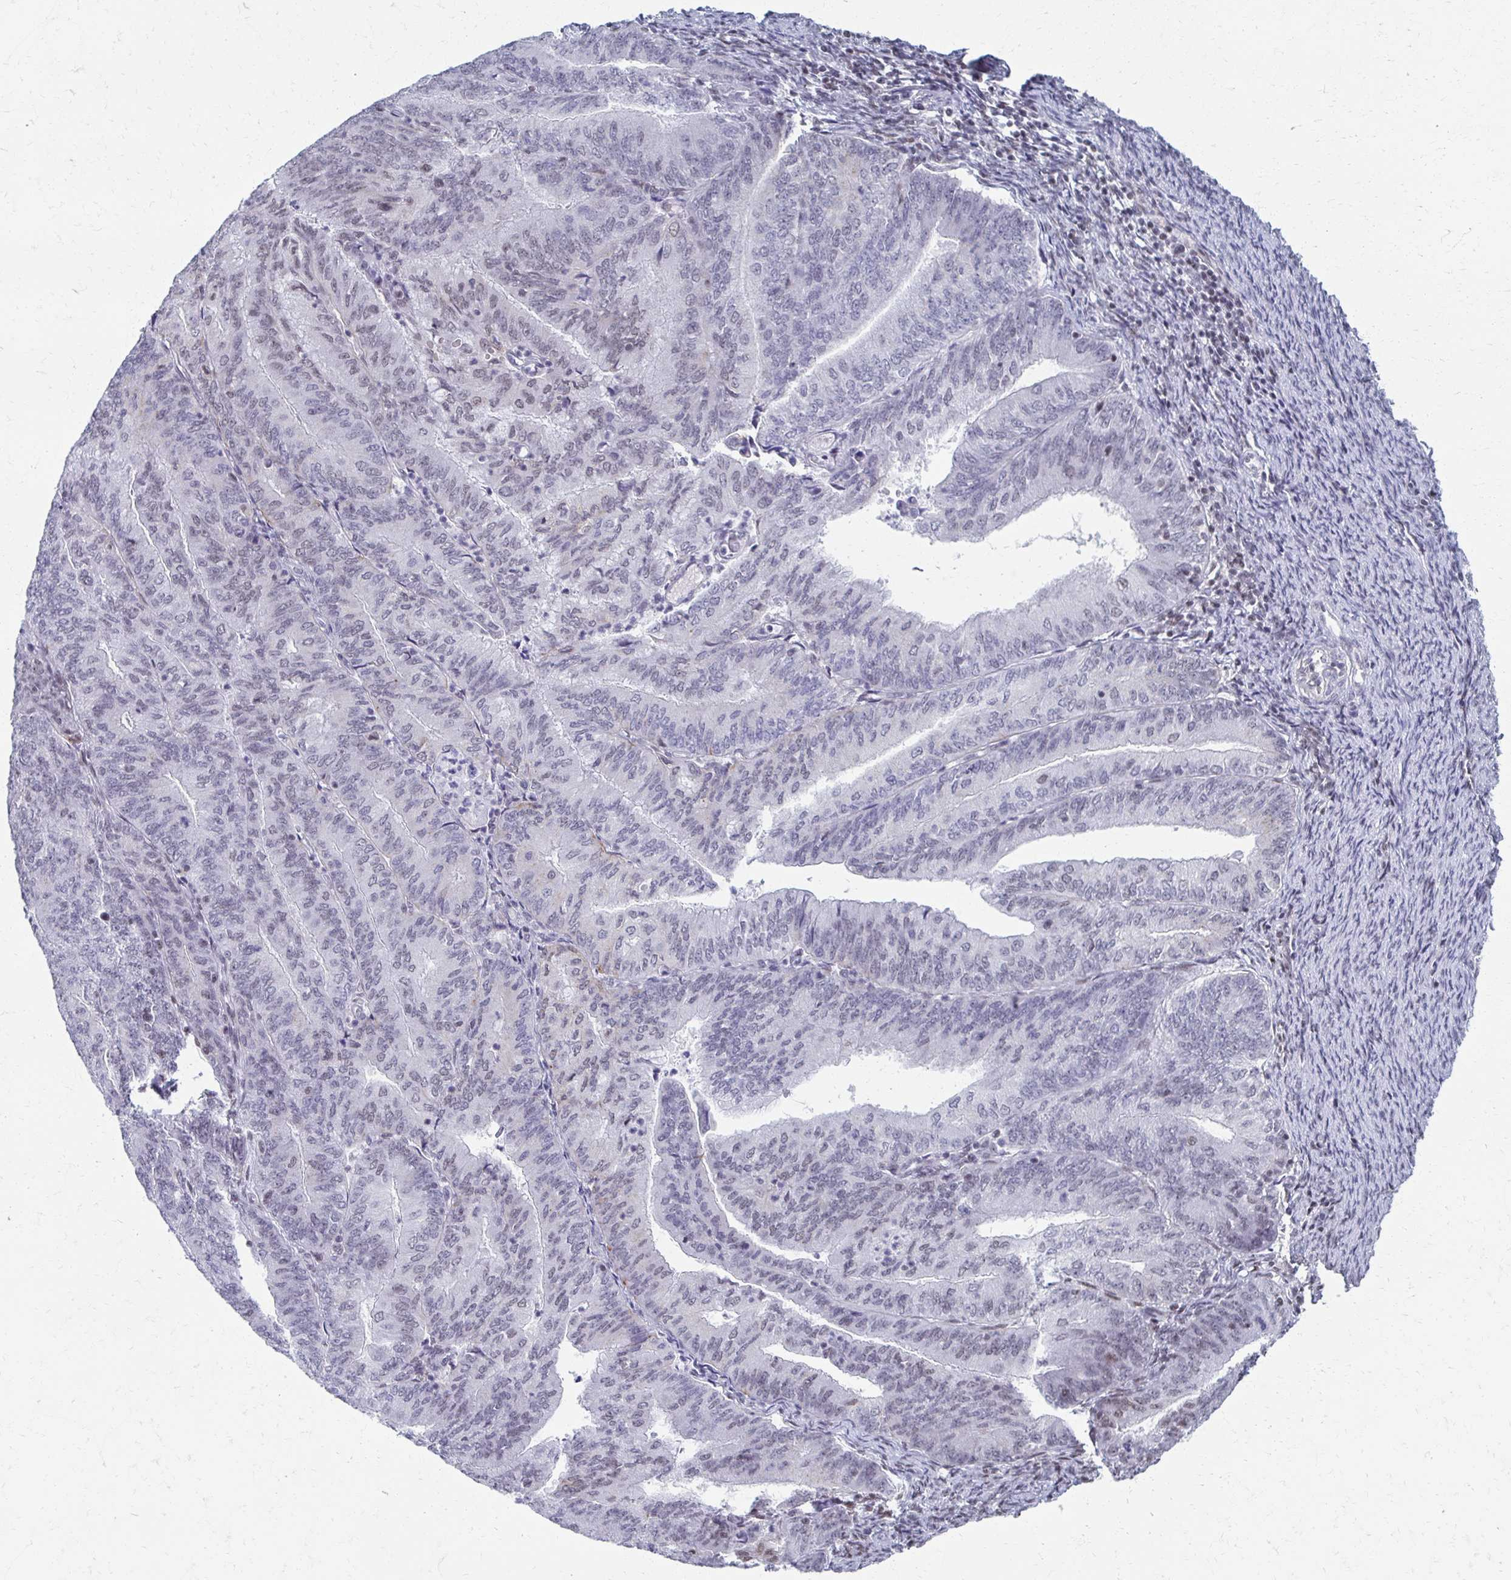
{"staining": {"intensity": "weak", "quantity": "<25%", "location": "nuclear"}, "tissue": "endometrial cancer", "cell_type": "Tumor cells", "image_type": "cancer", "snomed": [{"axis": "morphology", "description": "Adenocarcinoma, NOS"}, {"axis": "topography", "description": "Endometrium"}], "caption": "There is no significant expression in tumor cells of endometrial cancer (adenocarcinoma).", "gene": "IRF7", "patient": {"sex": "female", "age": 57}}